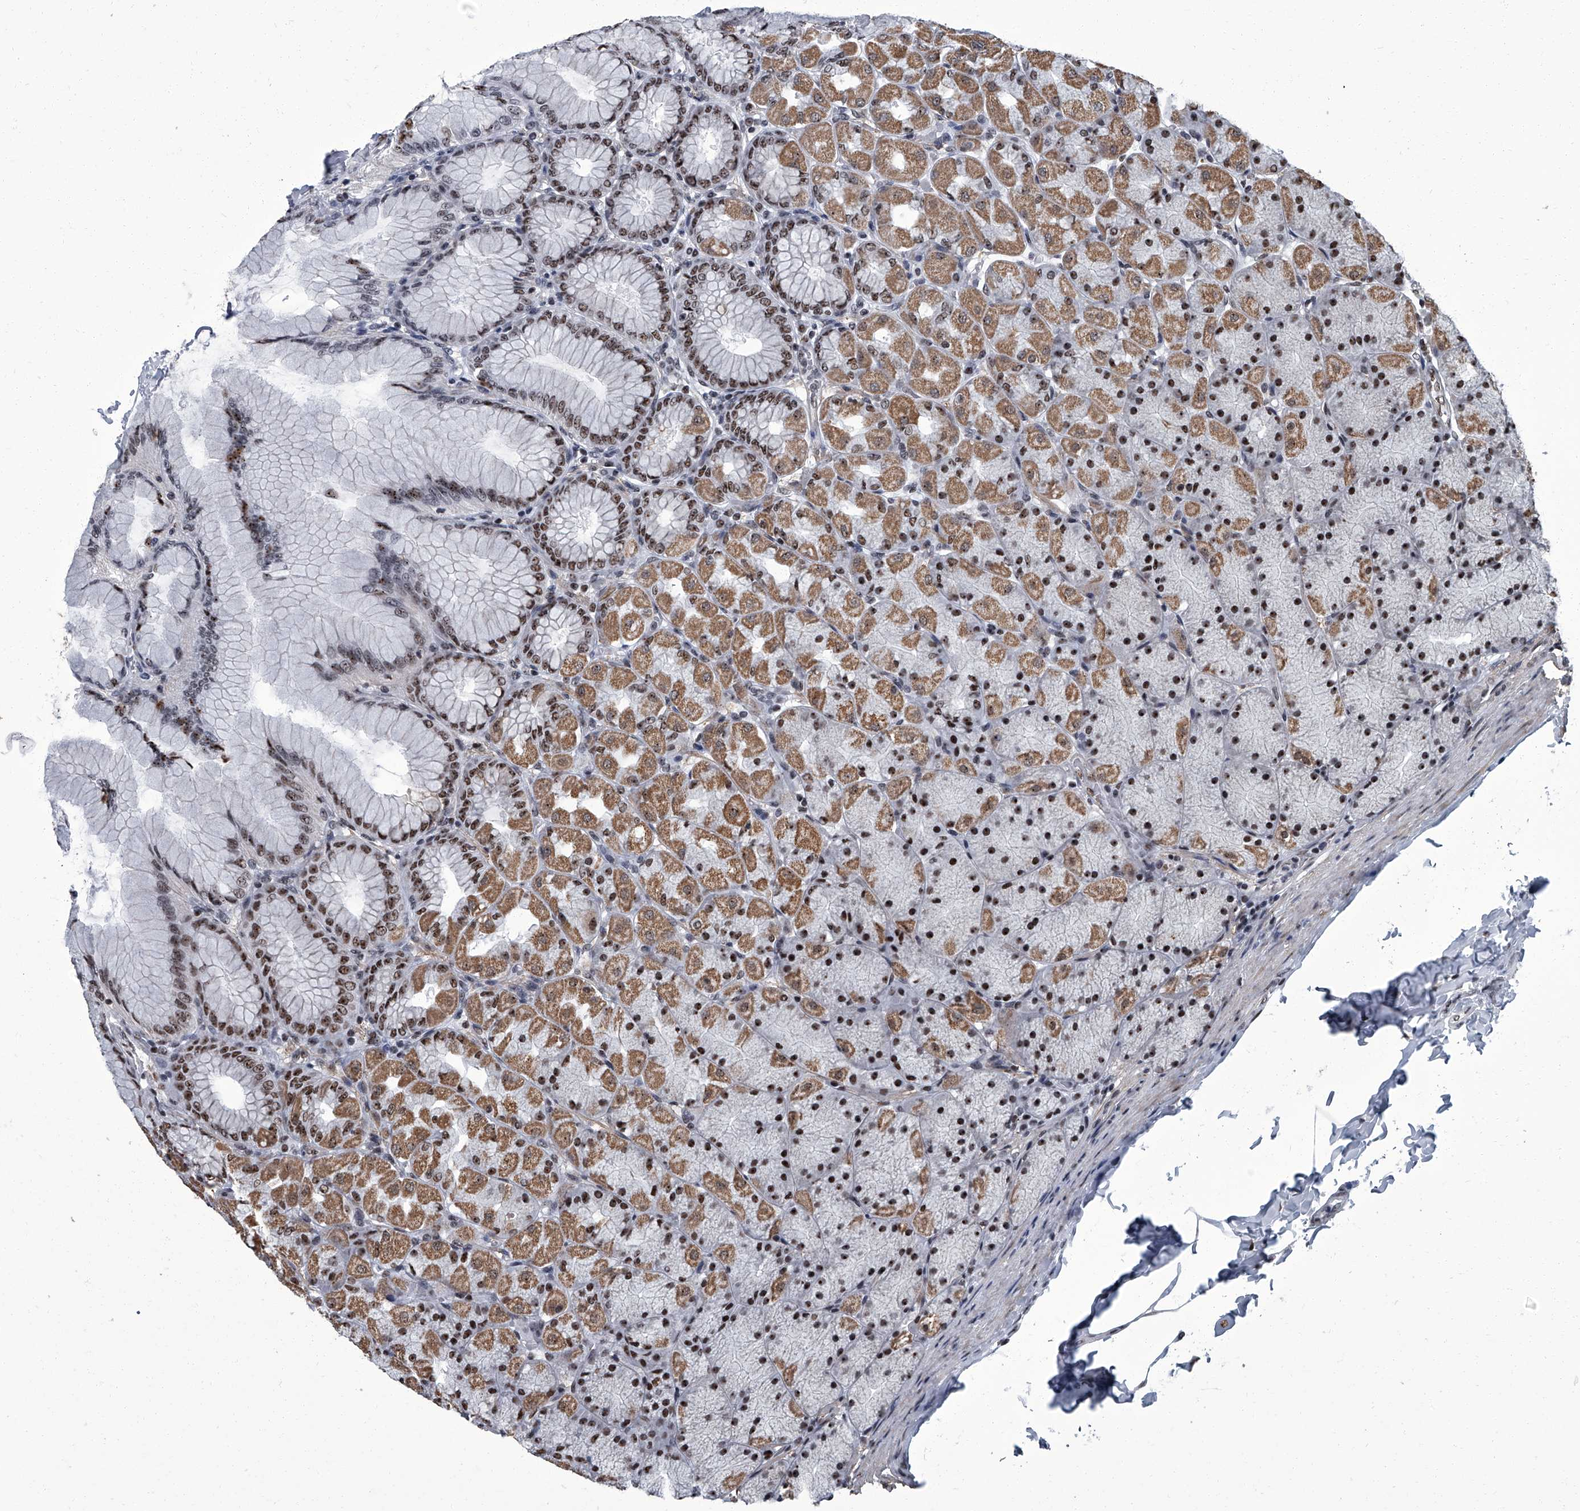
{"staining": {"intensity": "strong", "quantity": ">75%", "location": "cytoplasmic/membranous,nuclear"}, "tissue": "stomach", "cell_type": "Glandular cells", "image_type": "normal", "snomed": [{"axis": "morphology", "description": "Normal tissue, NOS"}, {"axis": "topography", "description": "Stomach, upper"}], "caption": "Glandular cells show strong cytoplasmic/membranous,nuclear staining in approximately >75% of cells in unremarkable stomach. The protein is shown in brown color, while the nuclei are stained blue.", "gene": "ZNF518B", "patient": {"sex": "female", "age": 56}}